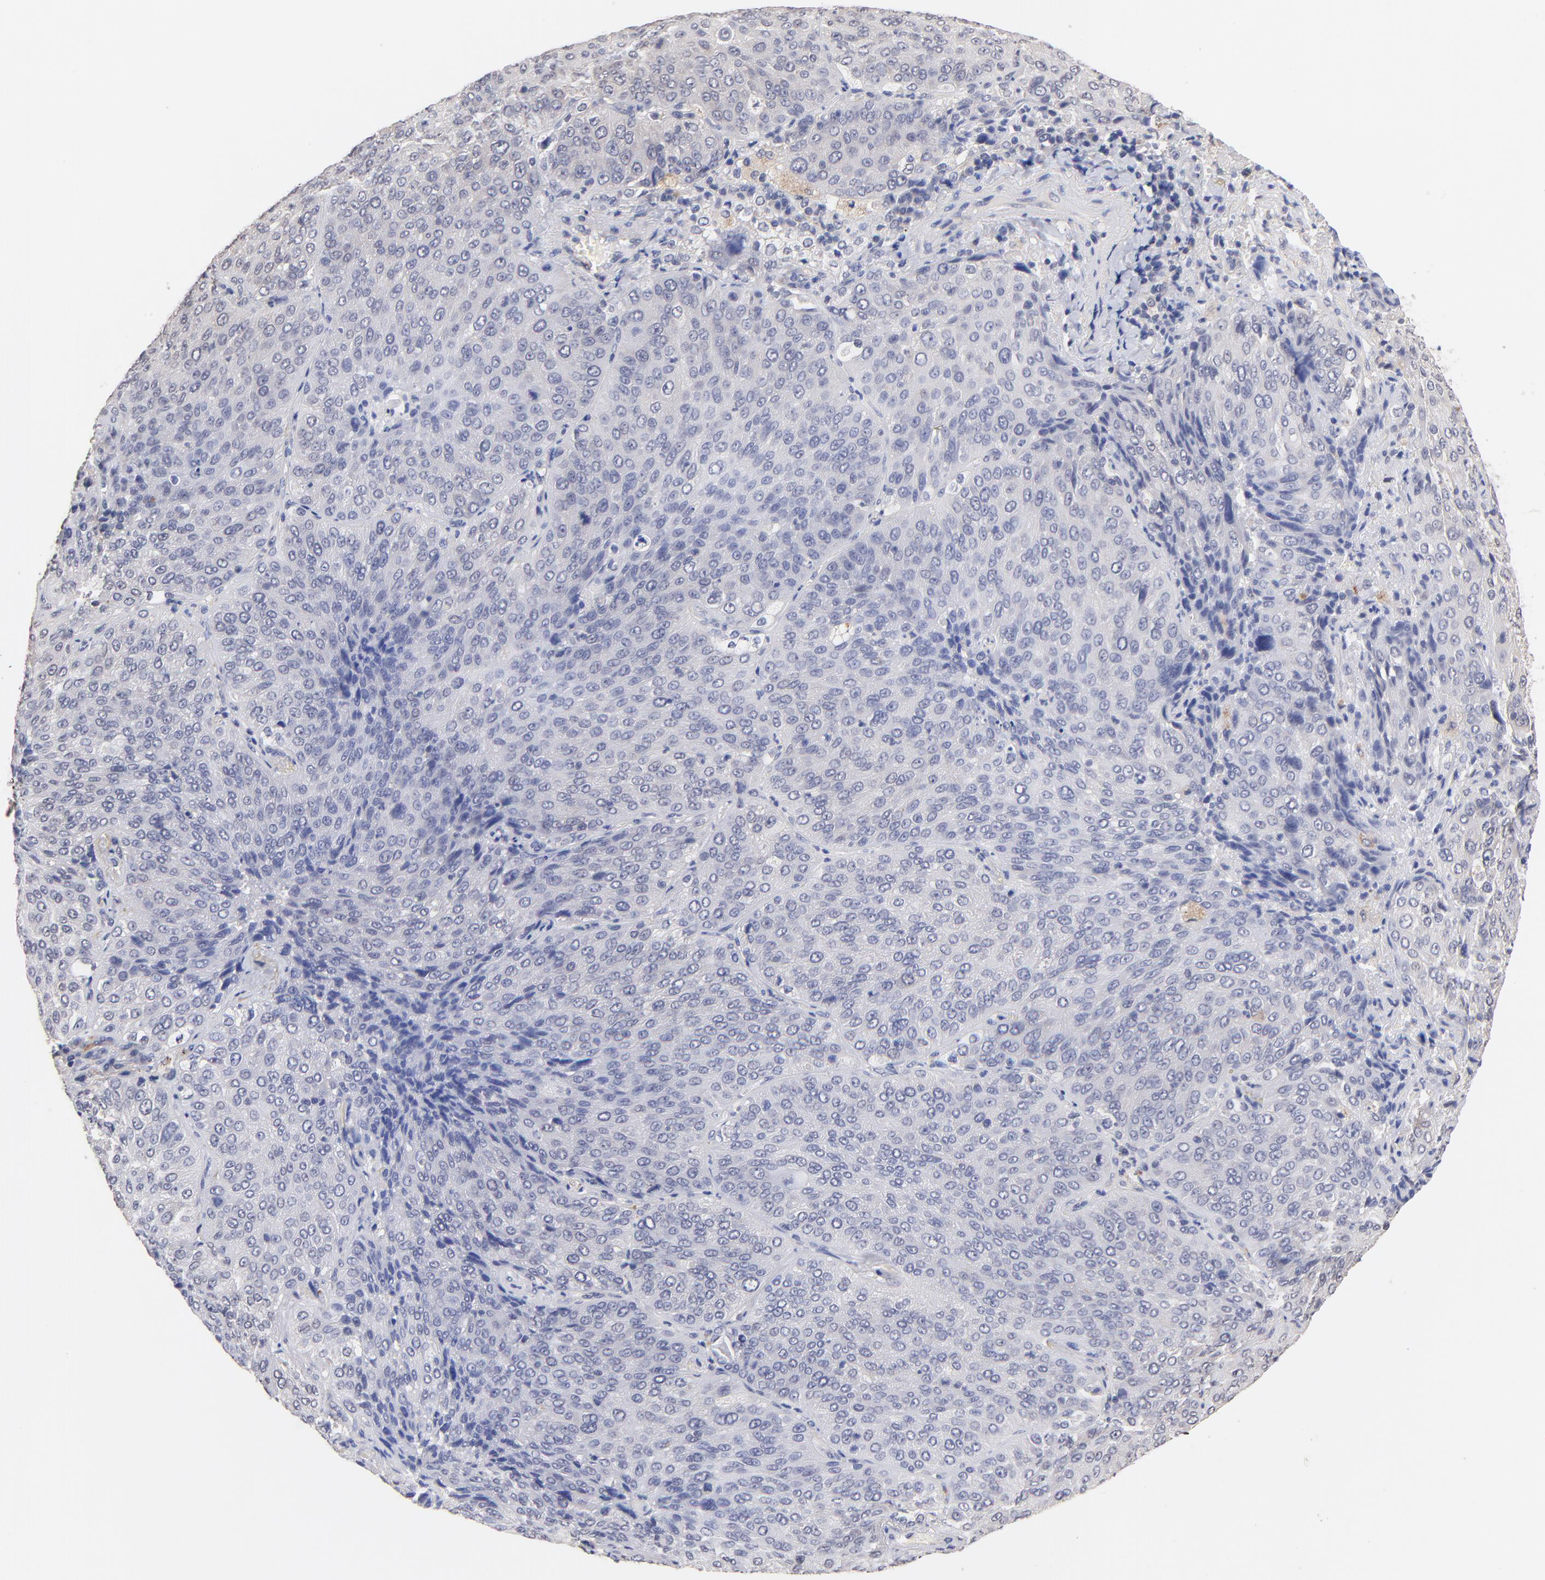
{"staining": {"intensity": "negative", "quantity": "none", "location": "none"}, "tissue": "lung cancer", "cell_type": "Tumor cells", "image_type": "cancer", "snomed": [{"axis": "morphology", "description": "Squamous cell carcinoma, NOS"}, {"axis": "topography", "description": "Lung"}], "caption": "Human squamous cell carcinoma (lung) stained for a protein using IHC displays no positivity in tumor cells.", "gene": "RIBC2", "patient": {"sex": "male", "age": 54}}